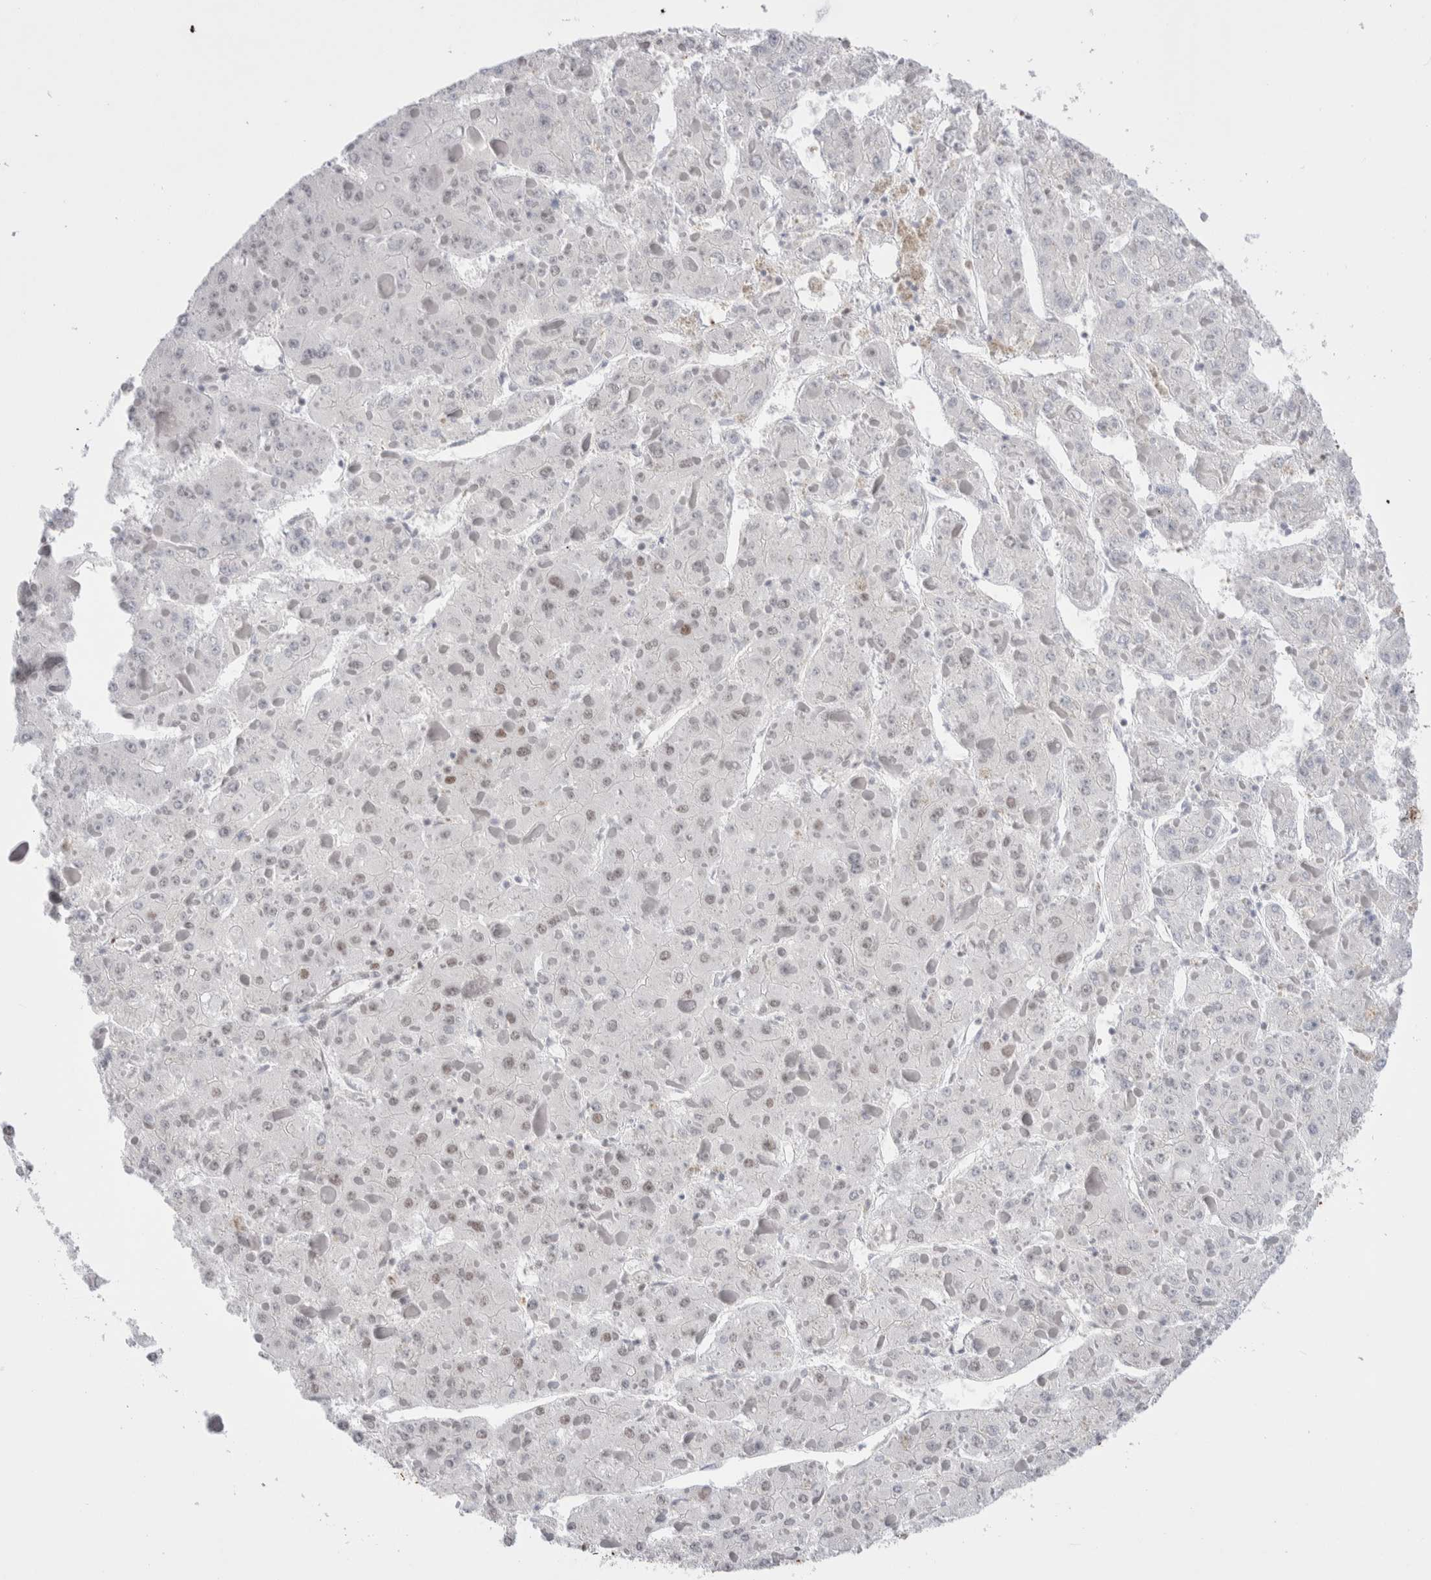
{"staining": {"intensity": "negative", "quantity": "none", "location": "none"}, "tissue": "liver cancer", "cell_type": "Tumor cells", "image_type": "cancer", "snomed": [{"axis": "morphology", "description": "Carcinoma, Hepatocellular, NOS"}, {"axis": "topography", "description": "Liver"}], "caption": "This is an immunohistochemistry histopathology image of human hepatocellular carcinoma (liver). There is no positivity in tumor cells.", "gene": "RNASEK-C17orf49", "patient": {"sex": "female", "age": 73}}